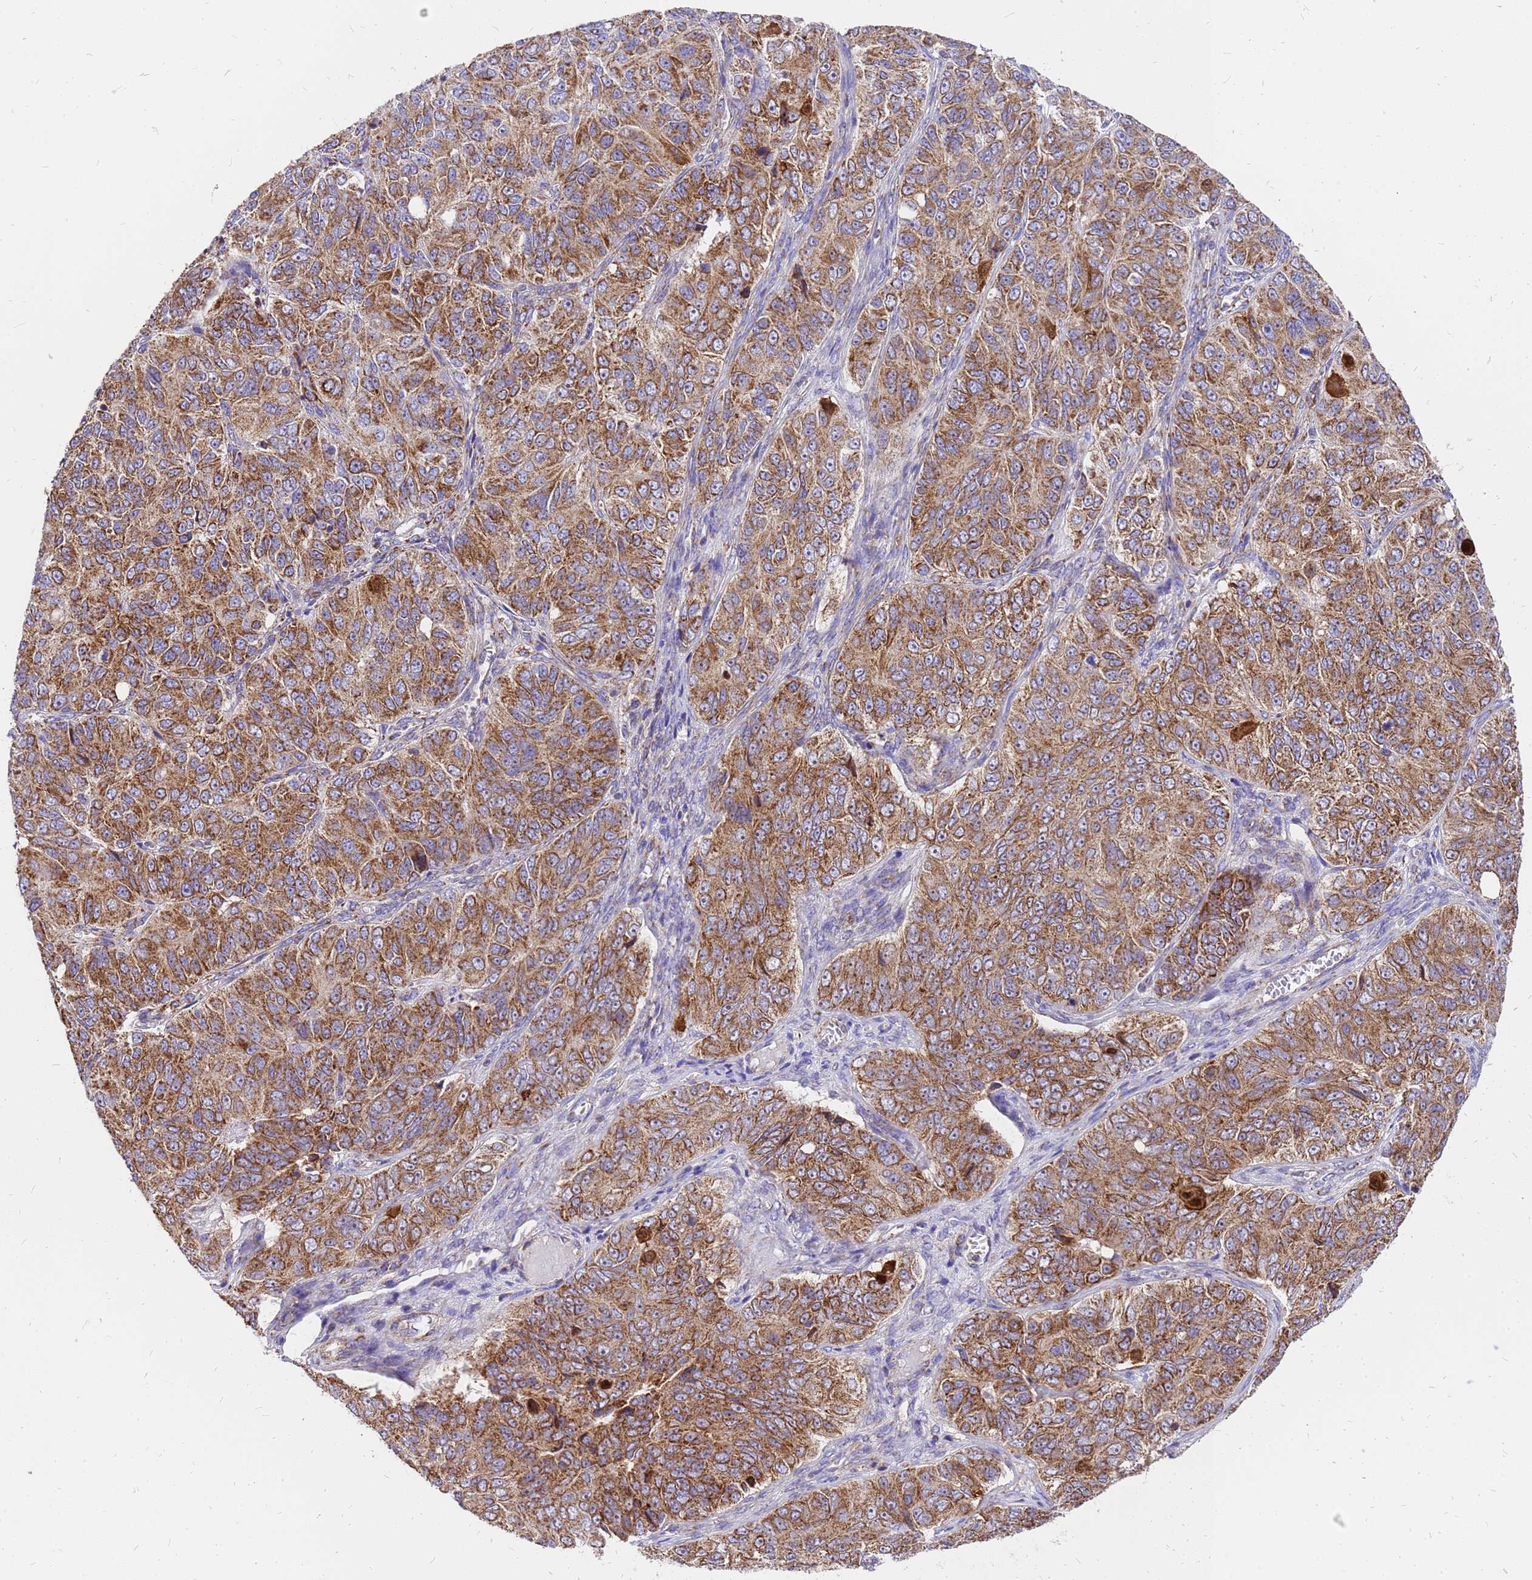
{"staining": {"intensity": "moderate", "quantity": ">75%", "location": "cytoplasmic/membranous"}, "tissue": "ovarian cancer", "cell_type": "Tumor cells", "image_type": "cancer", "snomed": [{"axis": "morphology", "description": "Carcinoma, endometroid"}, {"axis": "topography", "description": "Ovary"}], "caption": "Human ovarian cancer stained with a protein marker shows moderate staining in tumor cells.", "gene": "MRPS26", "patient": {"sex": "female", "age": 51}}